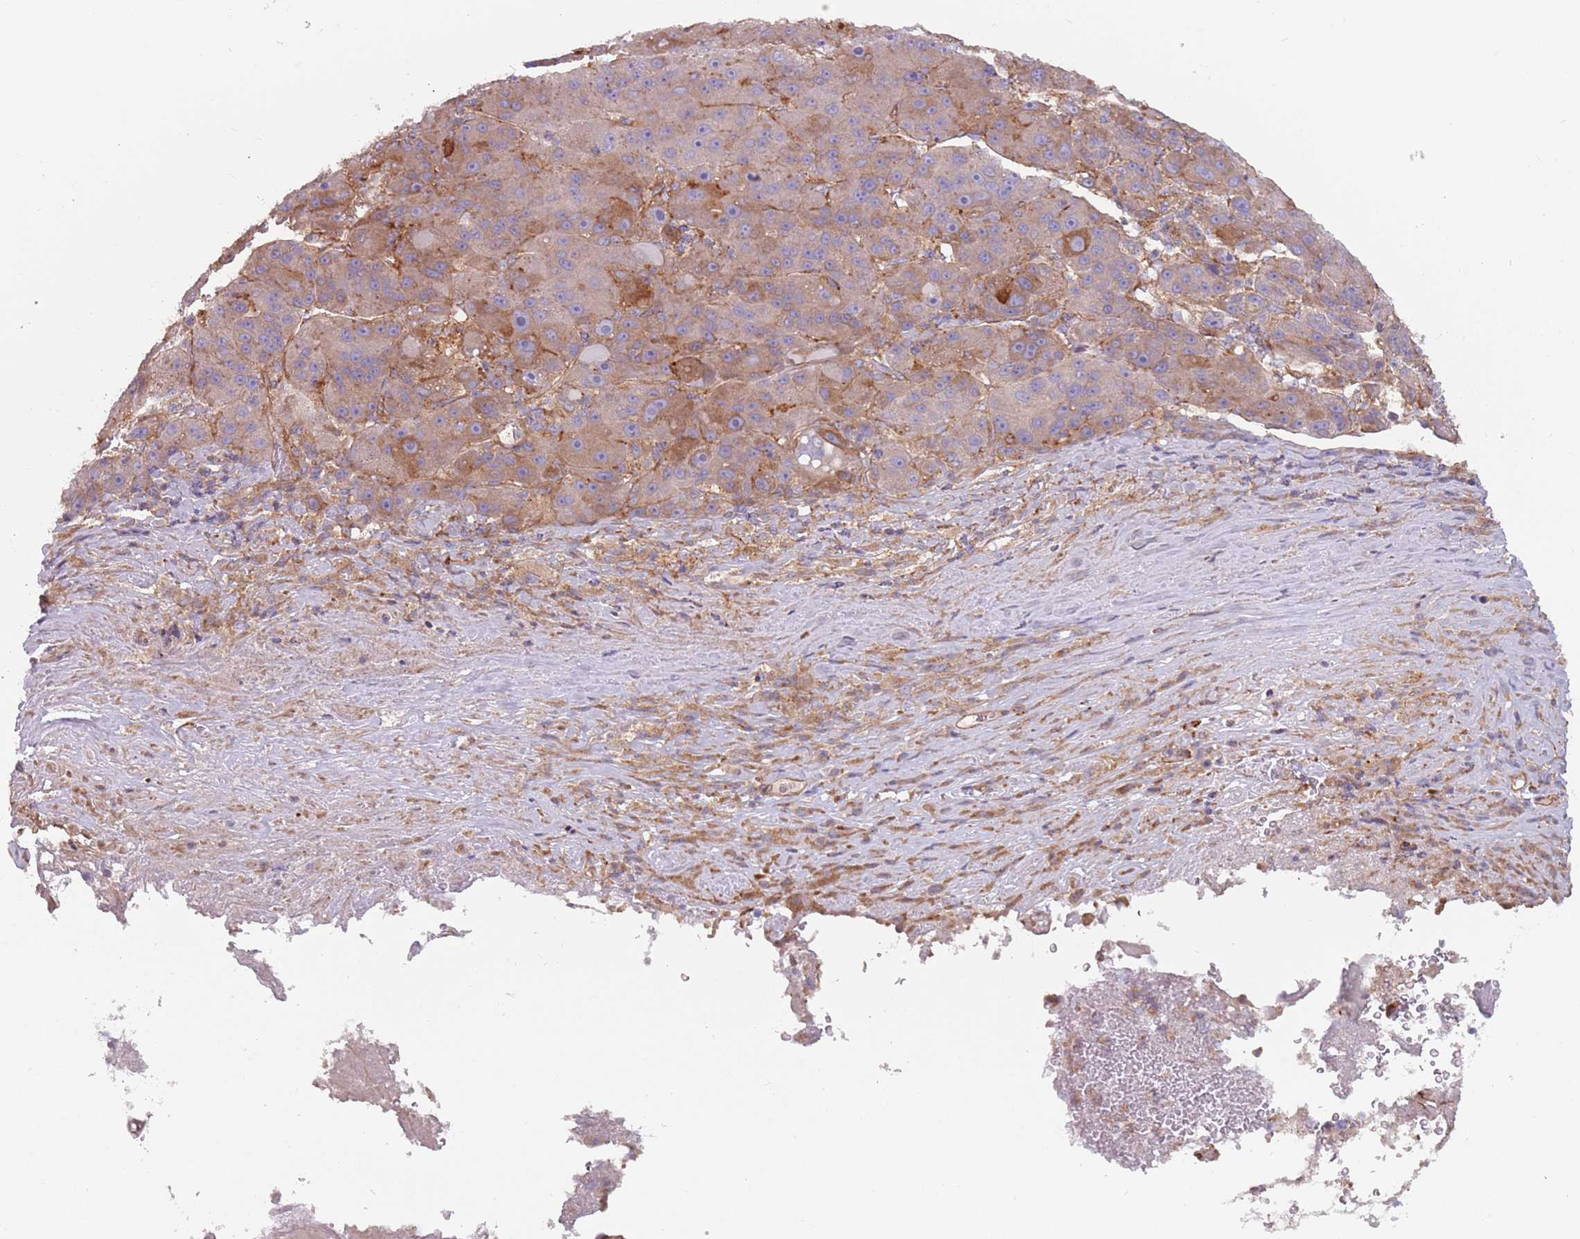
{"staining": {"intensity": "moderate", "quantity": "<25%", "location": "cytoplasmic/membranous"}, "tissue": "liver cancer", "cell_type": "Tumor cells", "image_type": "cancer", "snomed": [{"axis": "morphology", "description": "Carcinoma, Hepatocellular, NOS"}, {"axis": "topography", "description": "Liver"}], "caption": "Hepatocellular carcinoma (liver) tissue reveals moderate cytoplasmic/membranous positivity in approximately <25% of tumor cells", "gene": "SPDL1", "patient": {"sex": "male", "age": 76}}